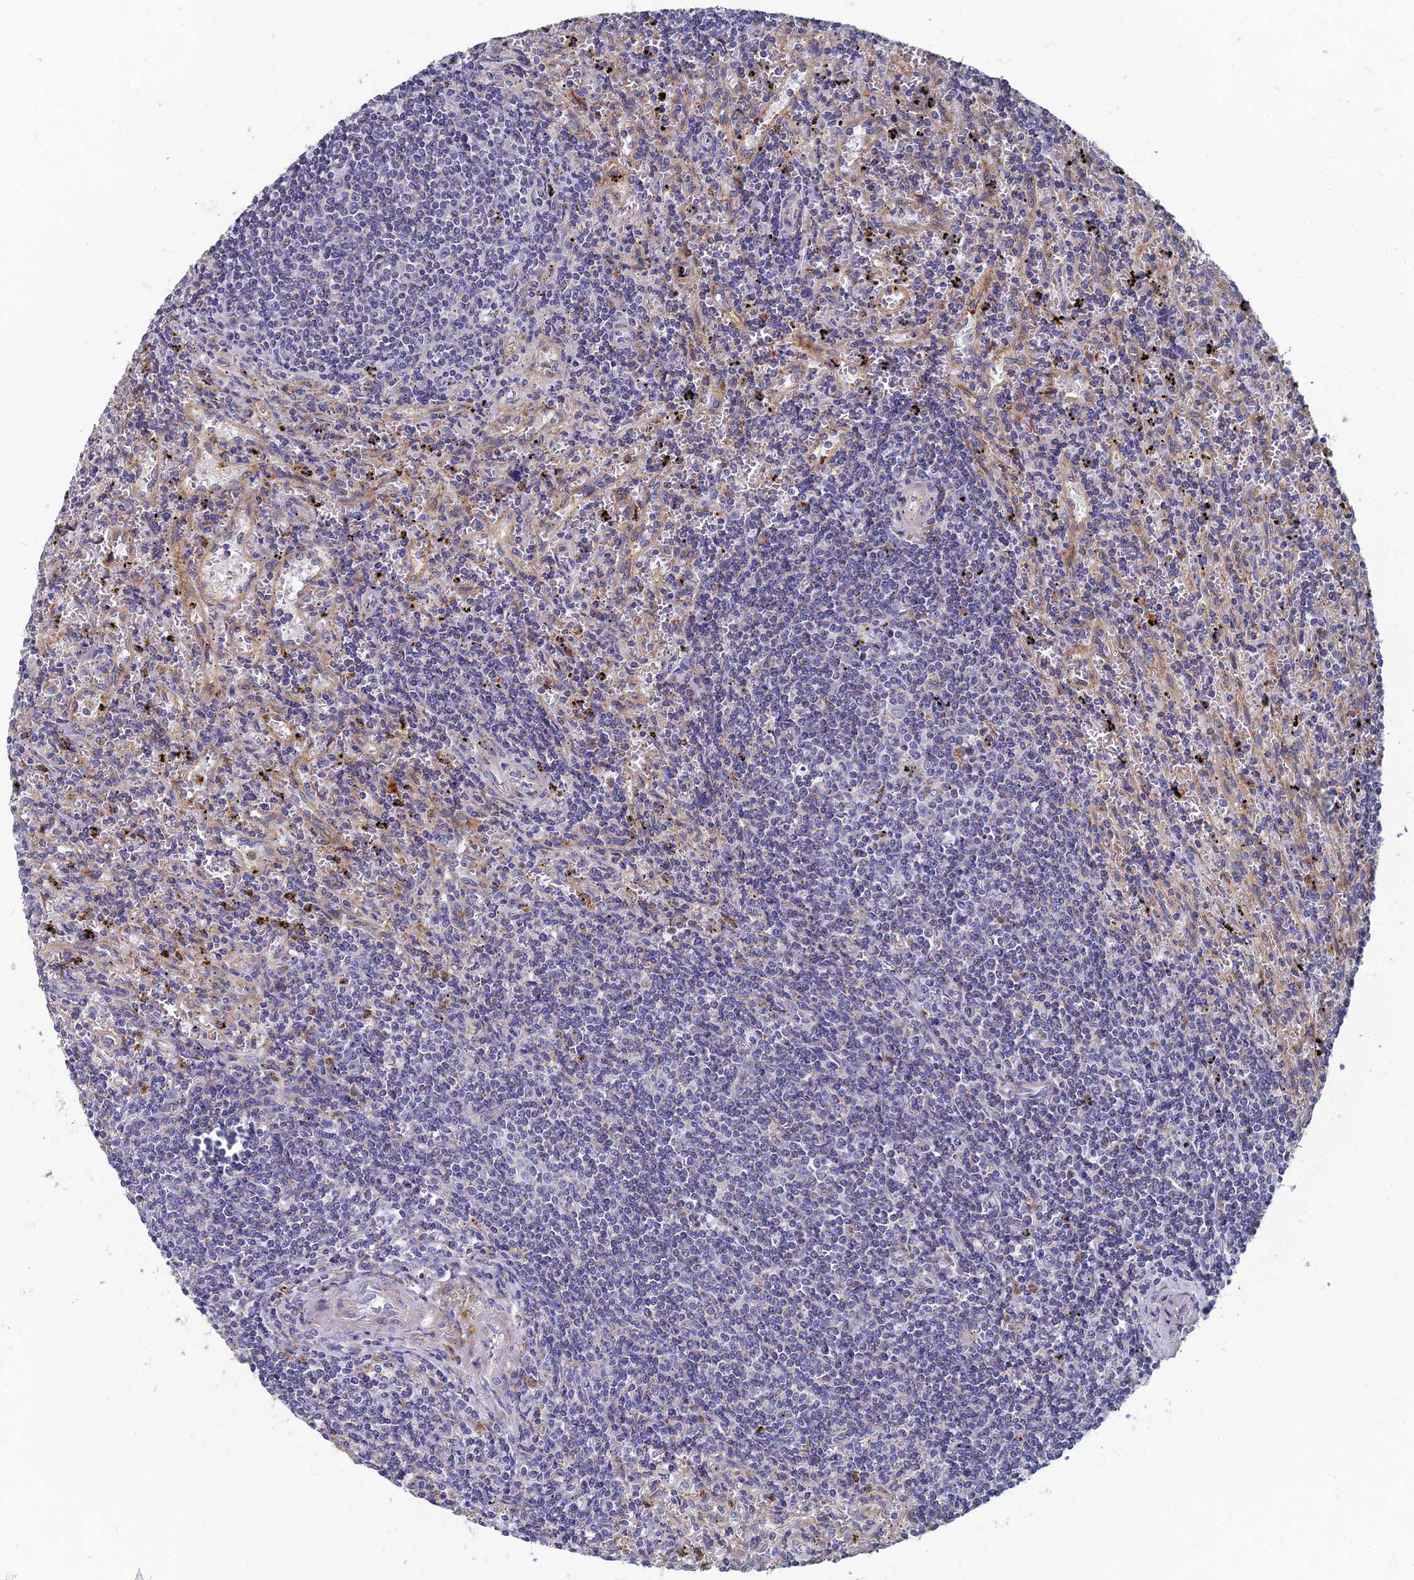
{"staining": {"intensity": "negative", "quantity": "none", "location": "none"}, "tissue": "lymphoma", "cell_type": "Tumor cells", "image_type": "cancer", "snomed": [{"axis": "morphology", "description": "Malignant lymphoma, non-Hodgkin's type, Low grade"}, {"axis": "topography", "description": "Spleen"}], "caption": "Immunohistochemistry (IHC) of lymphoma shows no expression in tumor cells.", "gene": "RNASEK", "patient": {"sex": "male", "age": 76}}